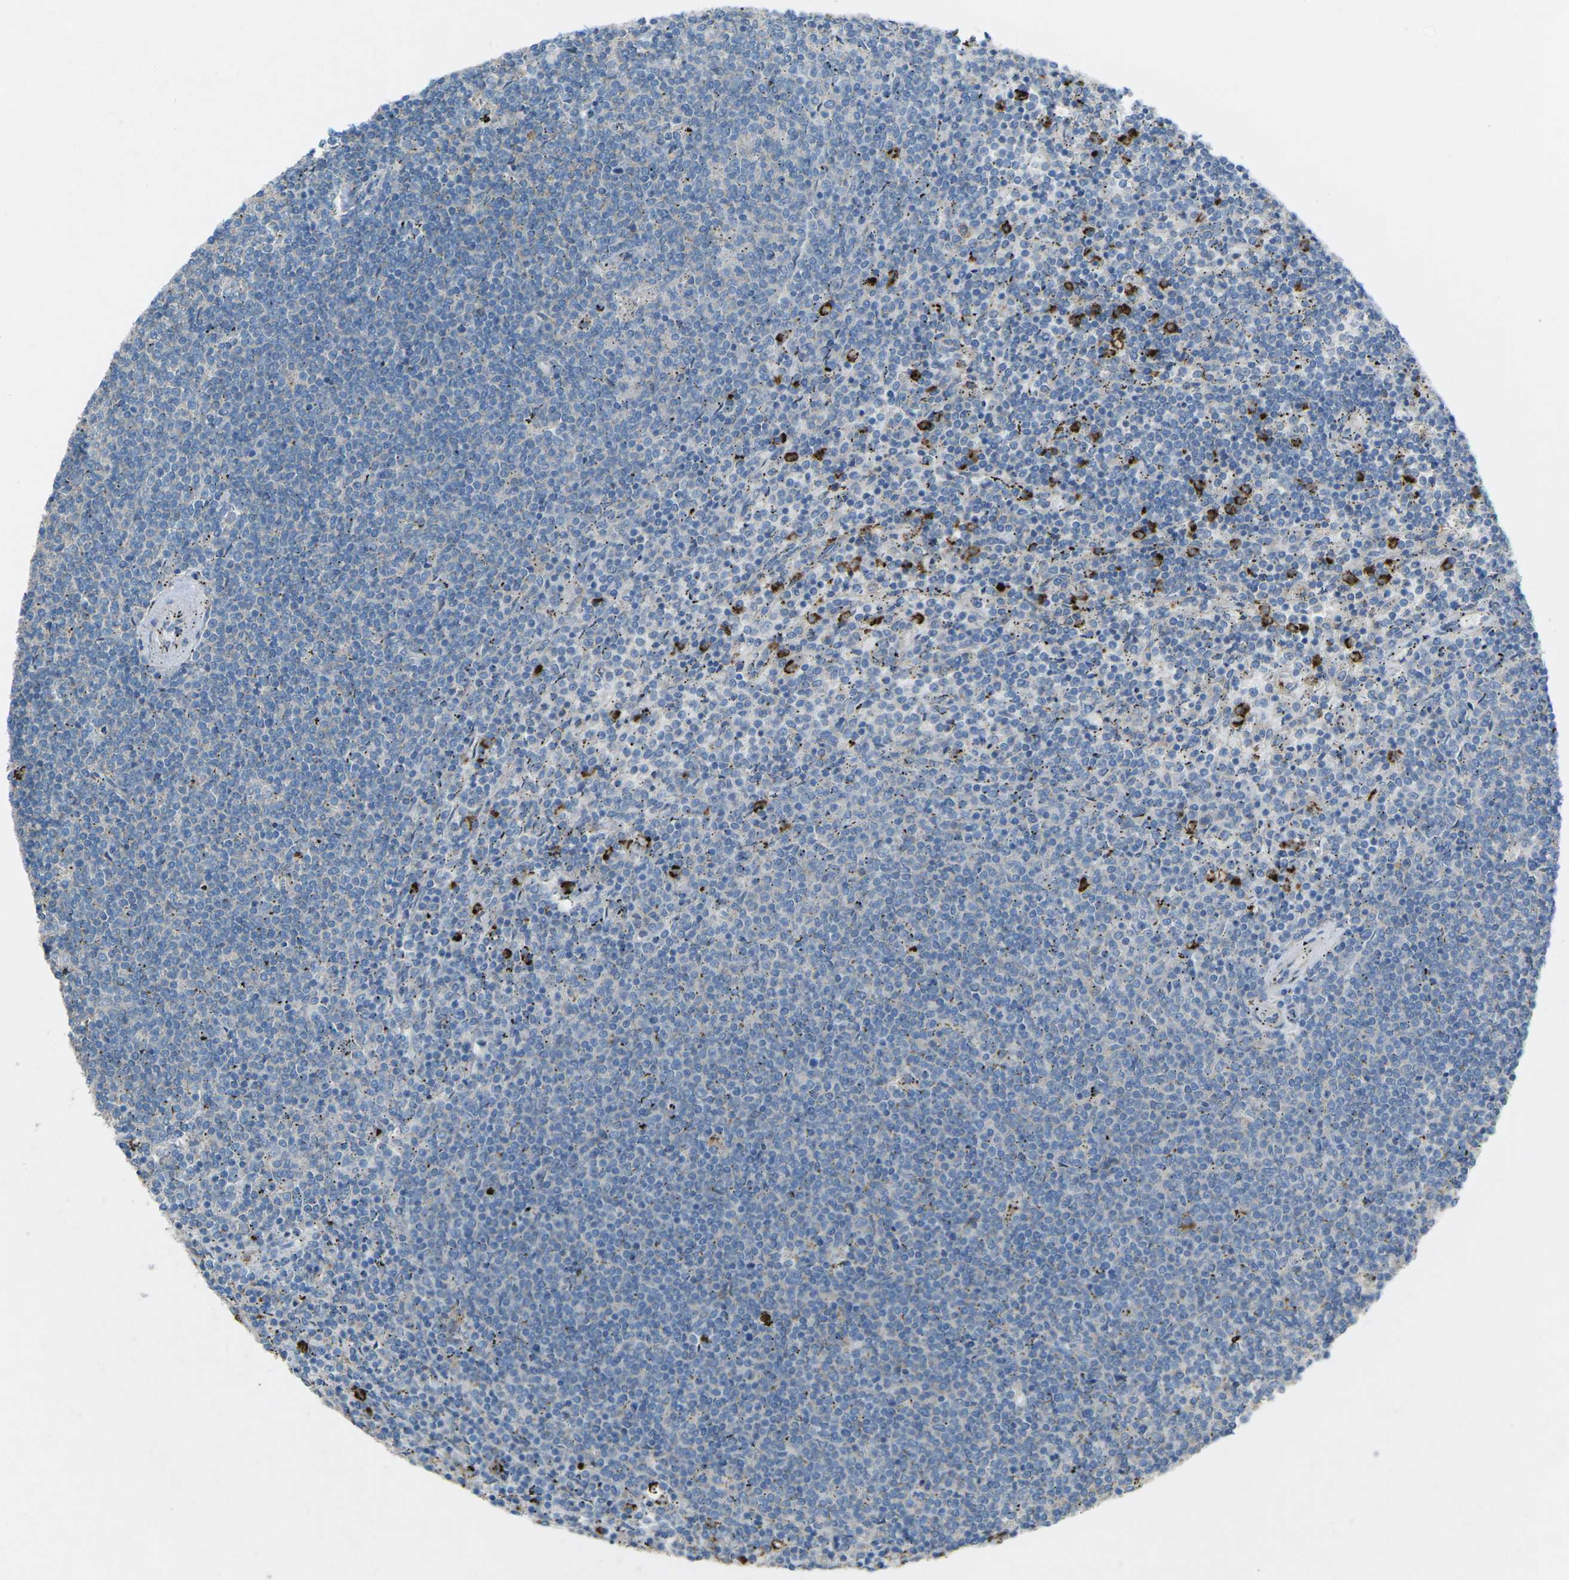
{"staining": {"intensity": "negative", "quantity": "none", "location": "none"}, "tissue": "lymphoma", "cell_type": "Tumor cells", "image_type": "cancer", "snomed": [{"axis": "morphology", "description": "Malignant lymphoma, non-Hodgkin's type, Low grade"}, {"axis": "topography", "description": "Spleen"}], "caption": "An immunohistochemistry (IHC) micrograph of lymphoma is shown. There is no staining in tumor cells of lymphoma.", "gene": "STK11", "patient": {"sex": "female", "age": 50}}